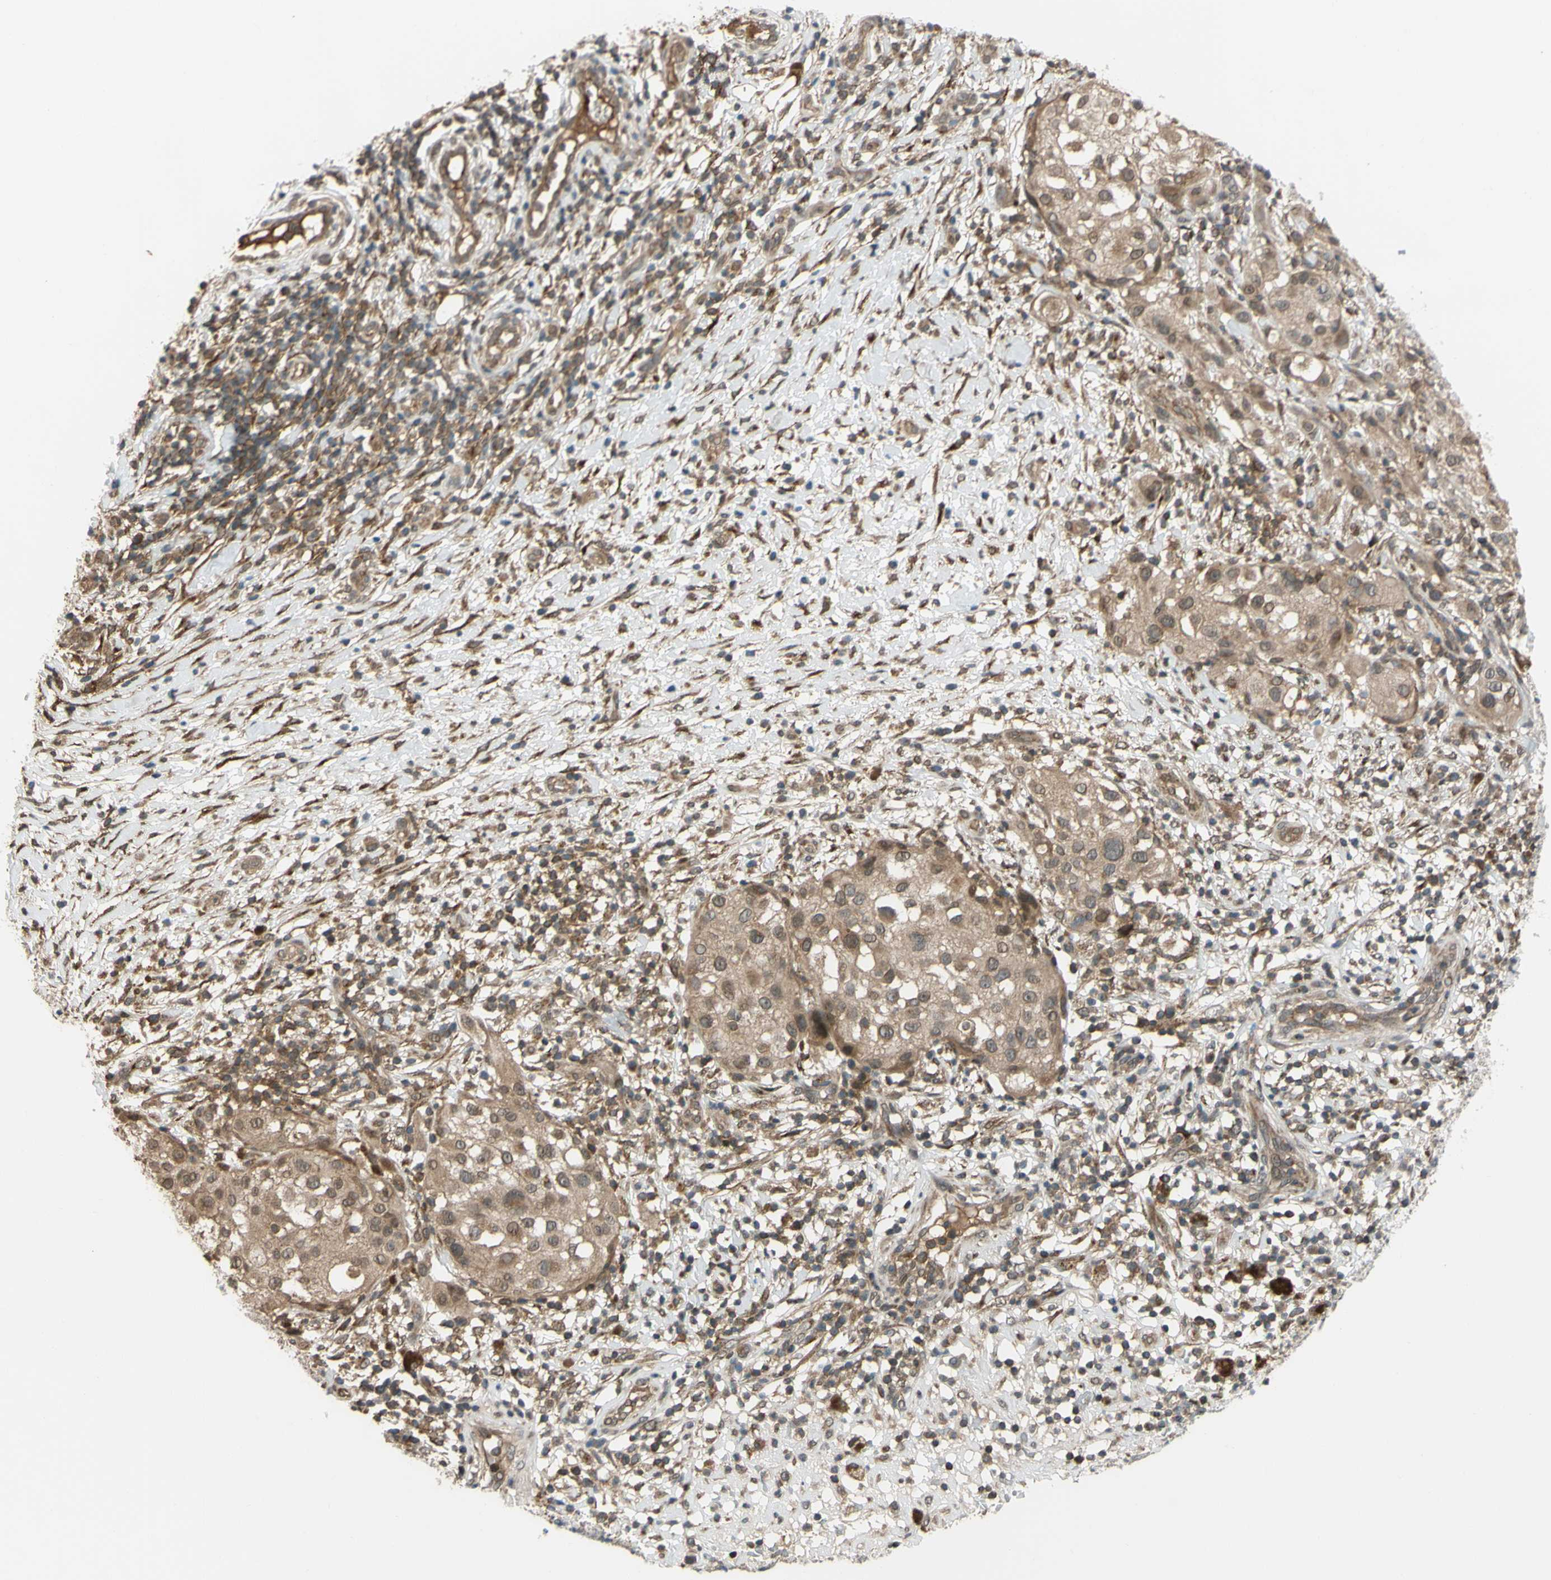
{"staining": {"intensity": "weak", "quantity": ">75%", "location": "cytoplasmic/membranous,nuclear"}, "tissue": "melanoma", "cell_type": "Tumor cells", "image_type": "cancer", "snomed": [{"axis": "morphology", "description": "Necrosis, NOS"}, {"axis": "morphology", "description": "Malignant melanoma, NOS"}, {"axis": "topography", "description": "Skin"}], "caption": "Tumor cells exhibit weak cytoplasmic/membranous and nuclear staining in about >75% of cells in melanoma.", "gene": "FLII", "patient": {"sex": "female", "age": 87}}